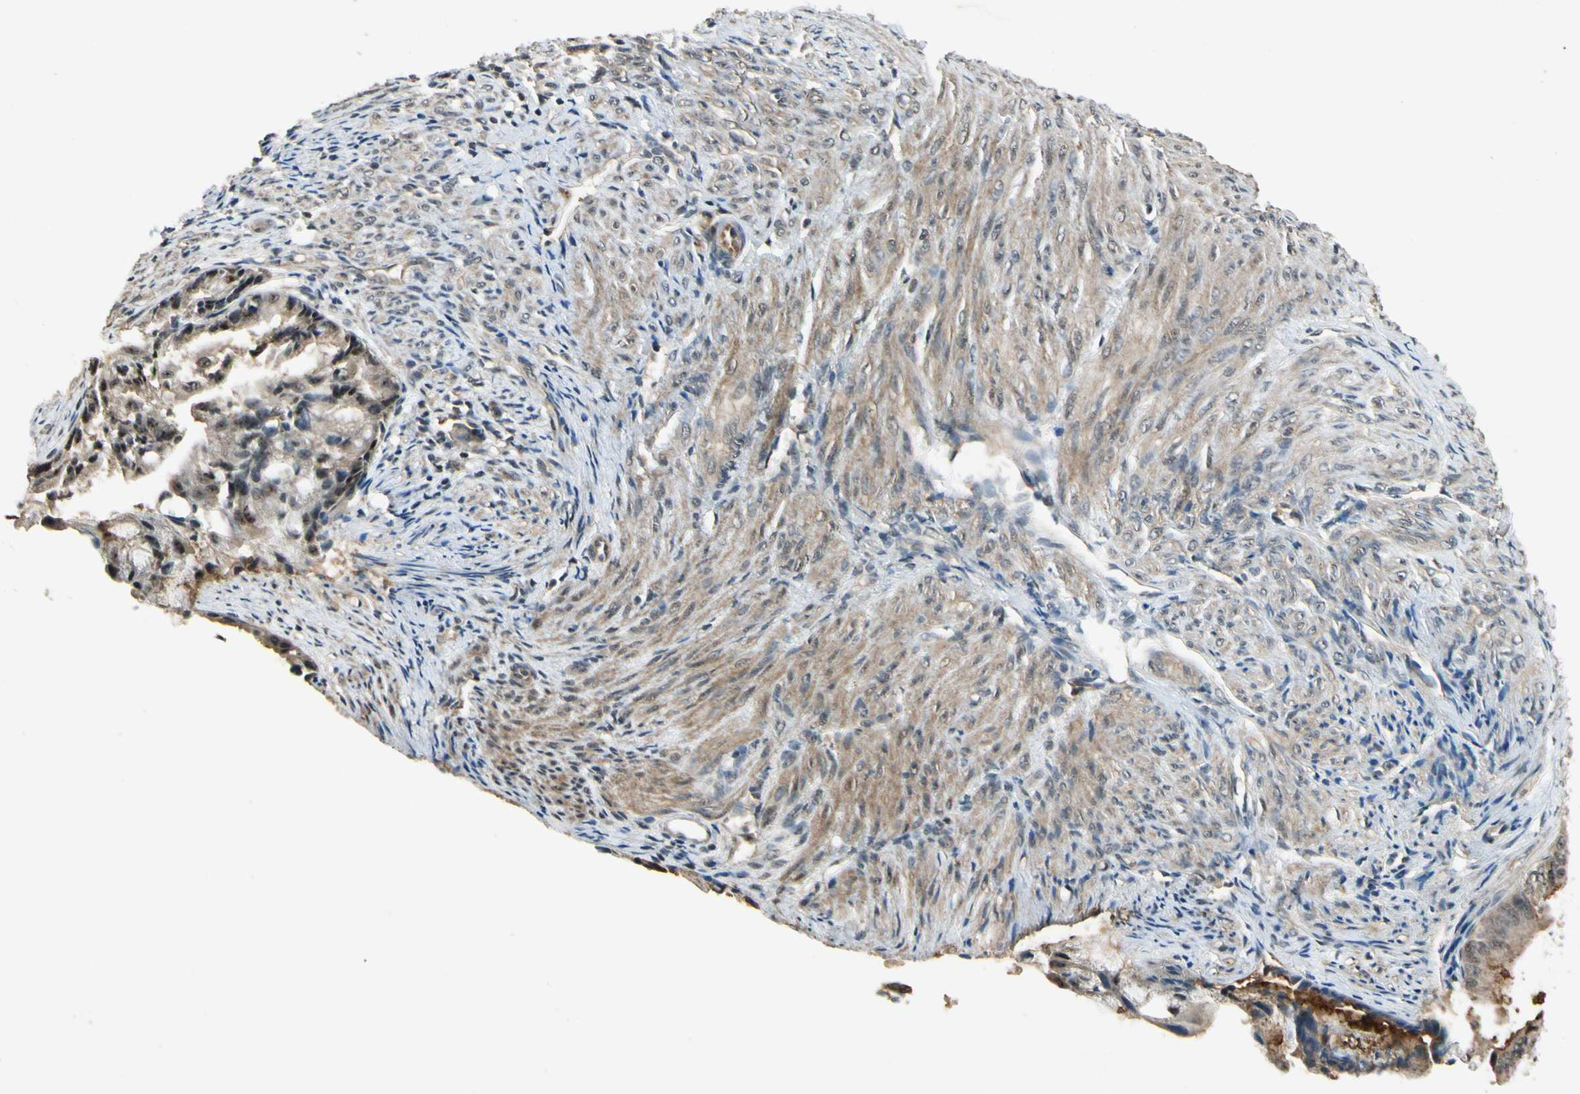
{"staining": {"intensity": "weak", "quantity": ">75%", "location": "cytoplasmic/membranous"}, "tissue": "endometrial cancer", "cell_type": "Tumor cells", "image_type": "cancer", "snomed": [{"axis": "morphology", "description": "Adenocarcinoma, NOS"}, {"axis": "topography", "description": "Endometrium"}], "caption": "Immunohistochemistry (DAB (3,3'-diaminobenzidine)) staining of human adenocarcinoma (endometrial) shows weak cytoplasmic/membranous protein staining in approximately >75% of tumor cells.", "gene": "MCPH1", "patient": {"sex": "female", "age": 86}}